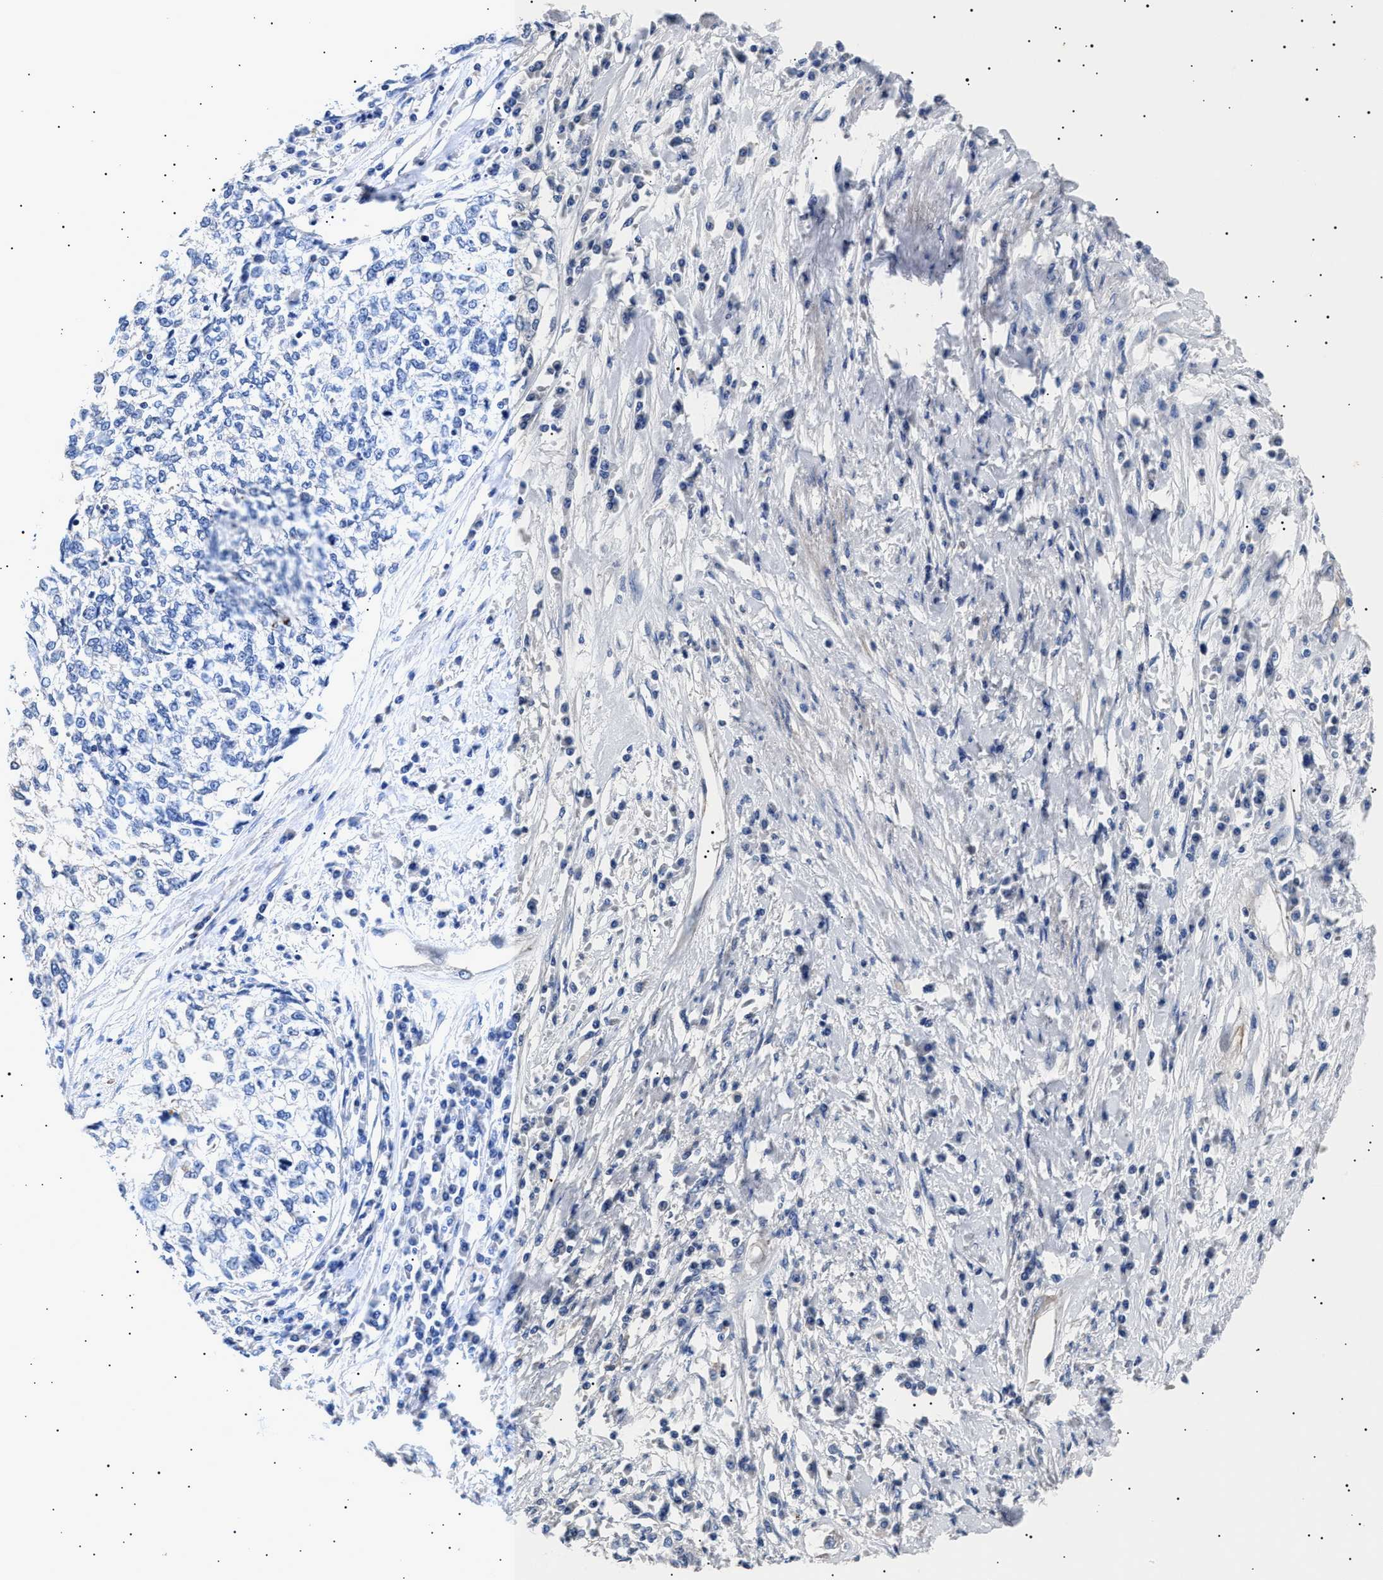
{"staining": {"intensity": "negative", "quantity": "none", "location": "none"}, "tissue": "cervical cancer", "cell_type": "Tumor cells", "image_type": "cancer", "snomed": [{"axis": "morphology", "description": "Squamous cell carcinoma, NOS"}, {"axis": "topography", "description": "Cervix"}], "caption": "A high-resolution image shows immunohistochemistry staining of squamous cell carcinoma (cervical), which displays no significant staining in tumor cells.", "gene": "HEMGN", "patient": {"sex": "female", "age": 57}}